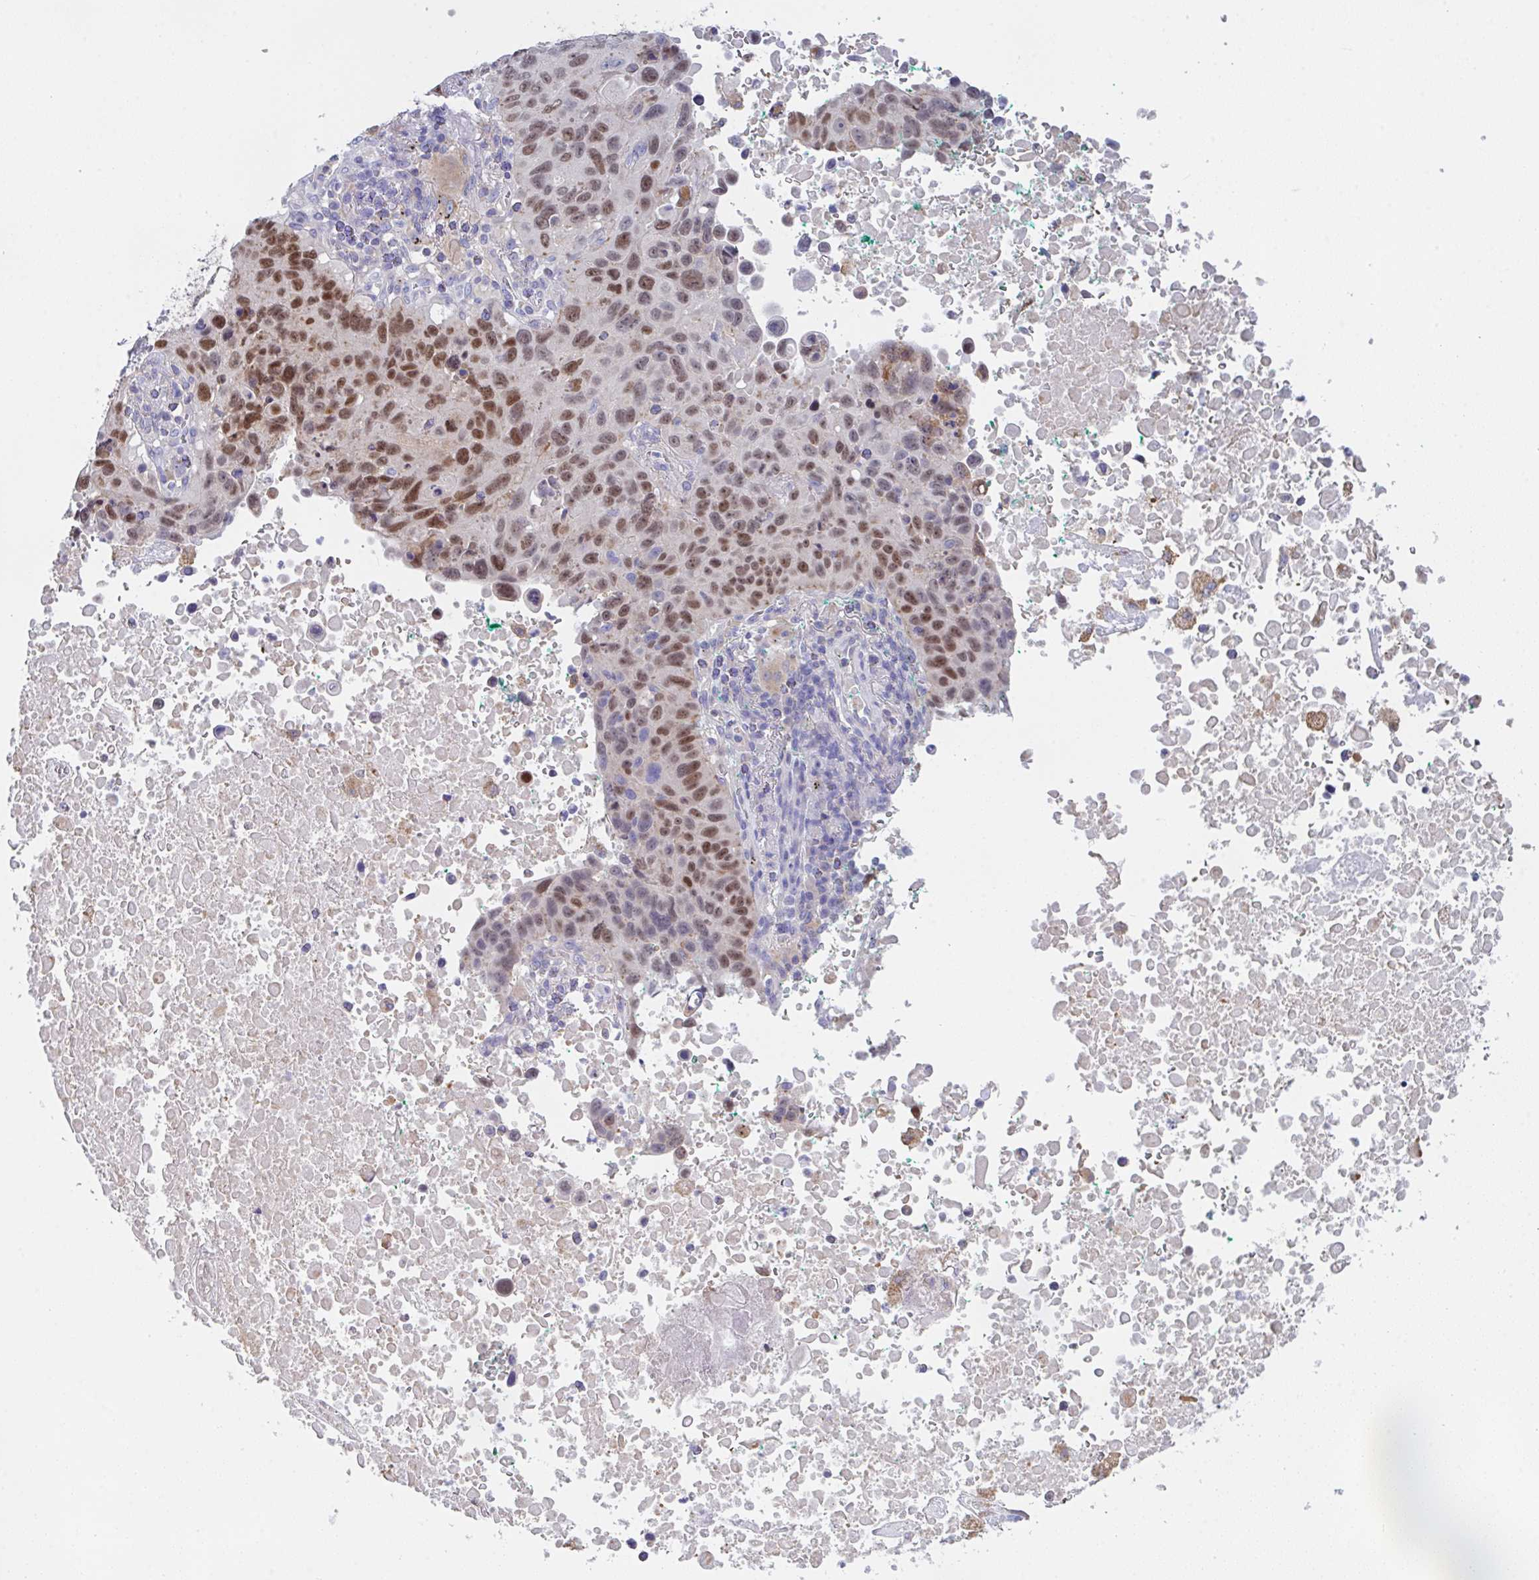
{"staining": {"intensity": "moderate", "quantity": ">75%", "location": "nuclear"}, "tissue": "lung cancer", "cell_type": "Tumor cells", "image_type": "cancer", "snomed": [{"axis": "morphology", "description": "Squamous cell carcinoma, NOS"}, {"axis": "topography", "description": "Lung"}], "caption": "Immunohistochemistry (IHC) of human lung cancer (squamous cell carcinoma) exhibits medium levels of moderate nuclear positivity in approximately >75% of tumor cells. (DAB (3,3'-diaminobenzidine) = brown stain, brightfield microscopy at high magnification).", "gene": "TFAP2C", "patient": {"sex": "male", "age": 66}}